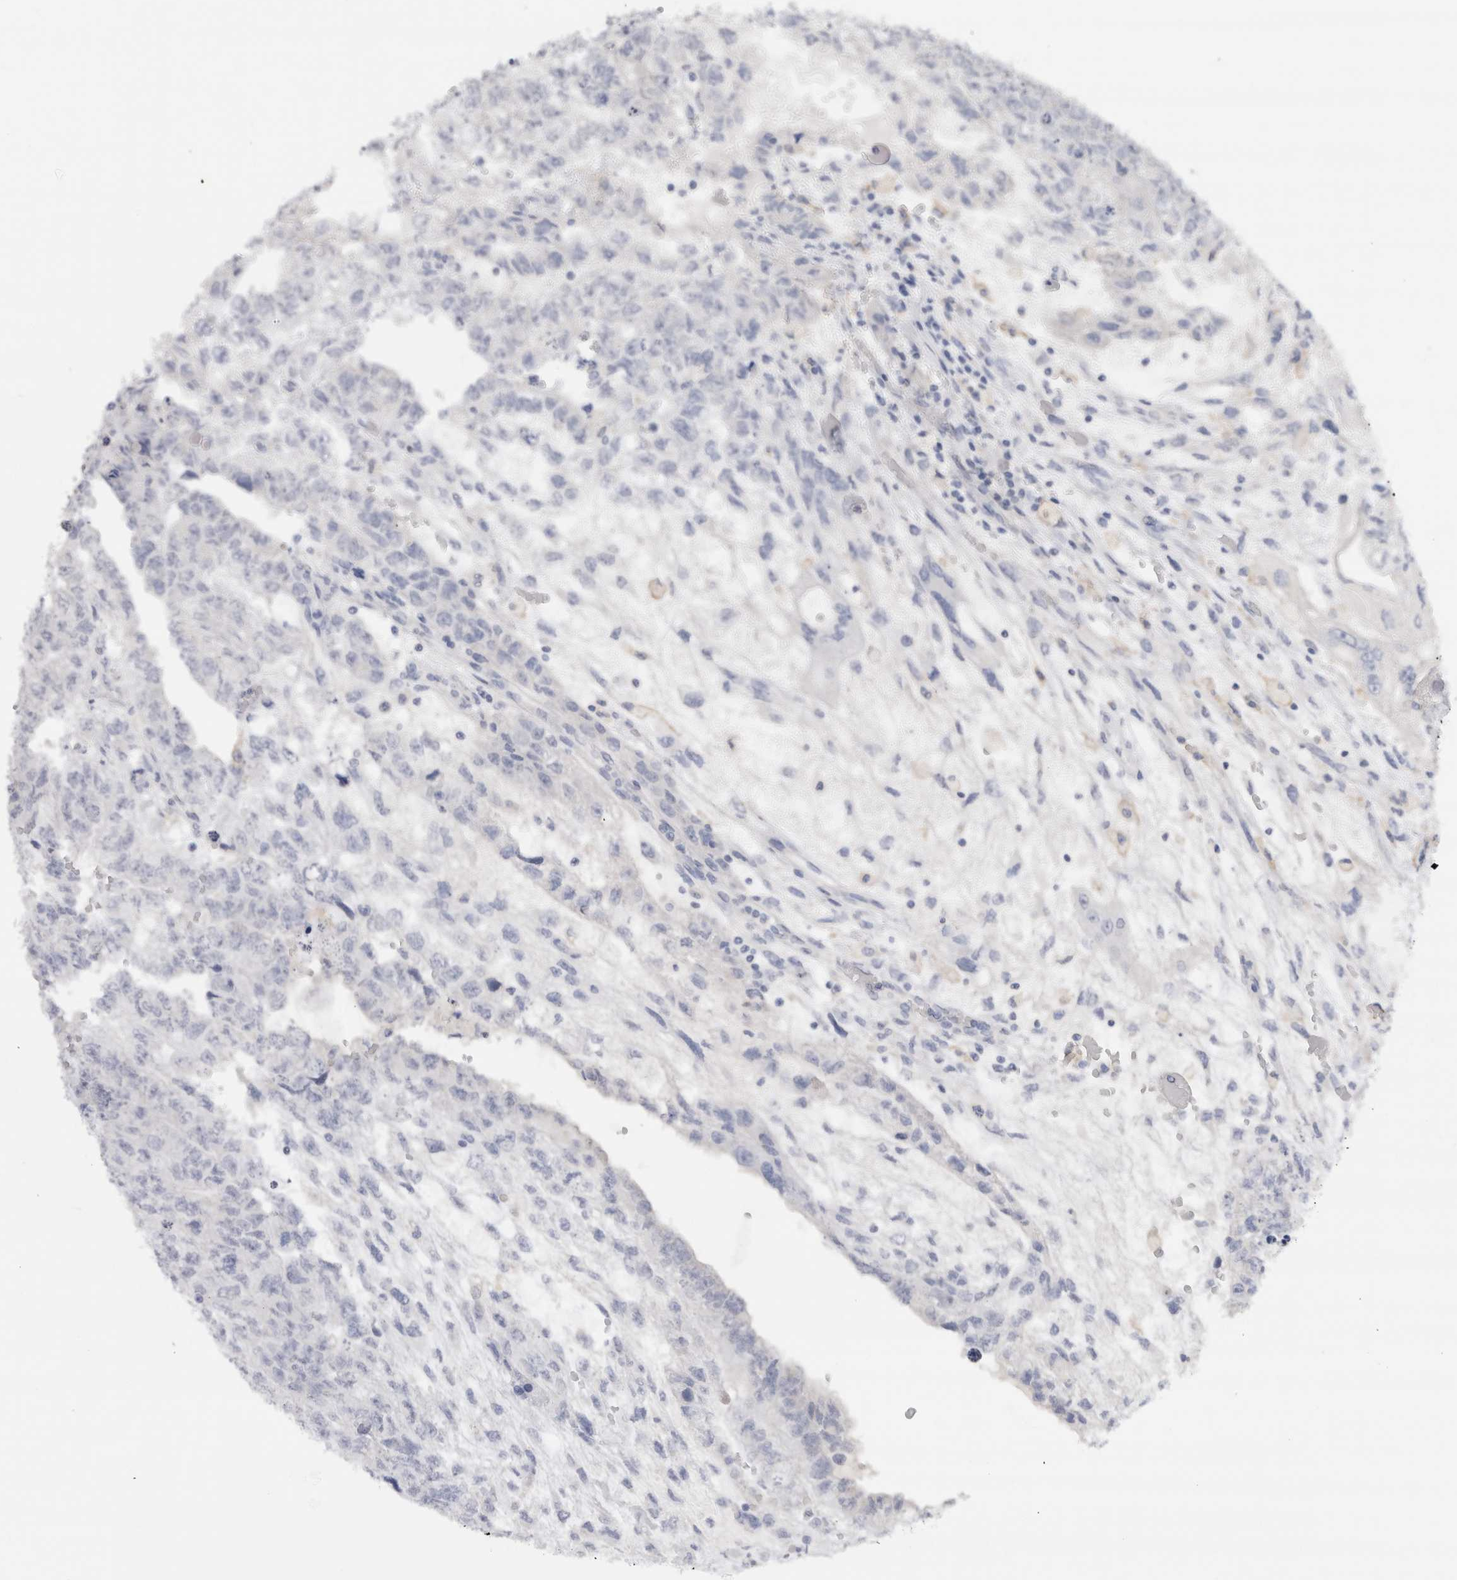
{"staining": {"intensity": "negative", "quantity": "none", "location": "none"}, "tissue": "testis cancer", "cell_type": "Tumor cells", "image_type": "cancer", "snomed": [{"axis": "morphology", "description": "Carcinoma, Embryonal, NOS"}, {"axis": "topography", "description": "Testis"}], "caption": "IHC micrograph of neoplastic tissue: embryonal carcinoma (testis) stained with DAB reveals no significant protein staining in tumor cells.", "gene": "ADAM30", "patient": {"sex": "male", "age": 36}}